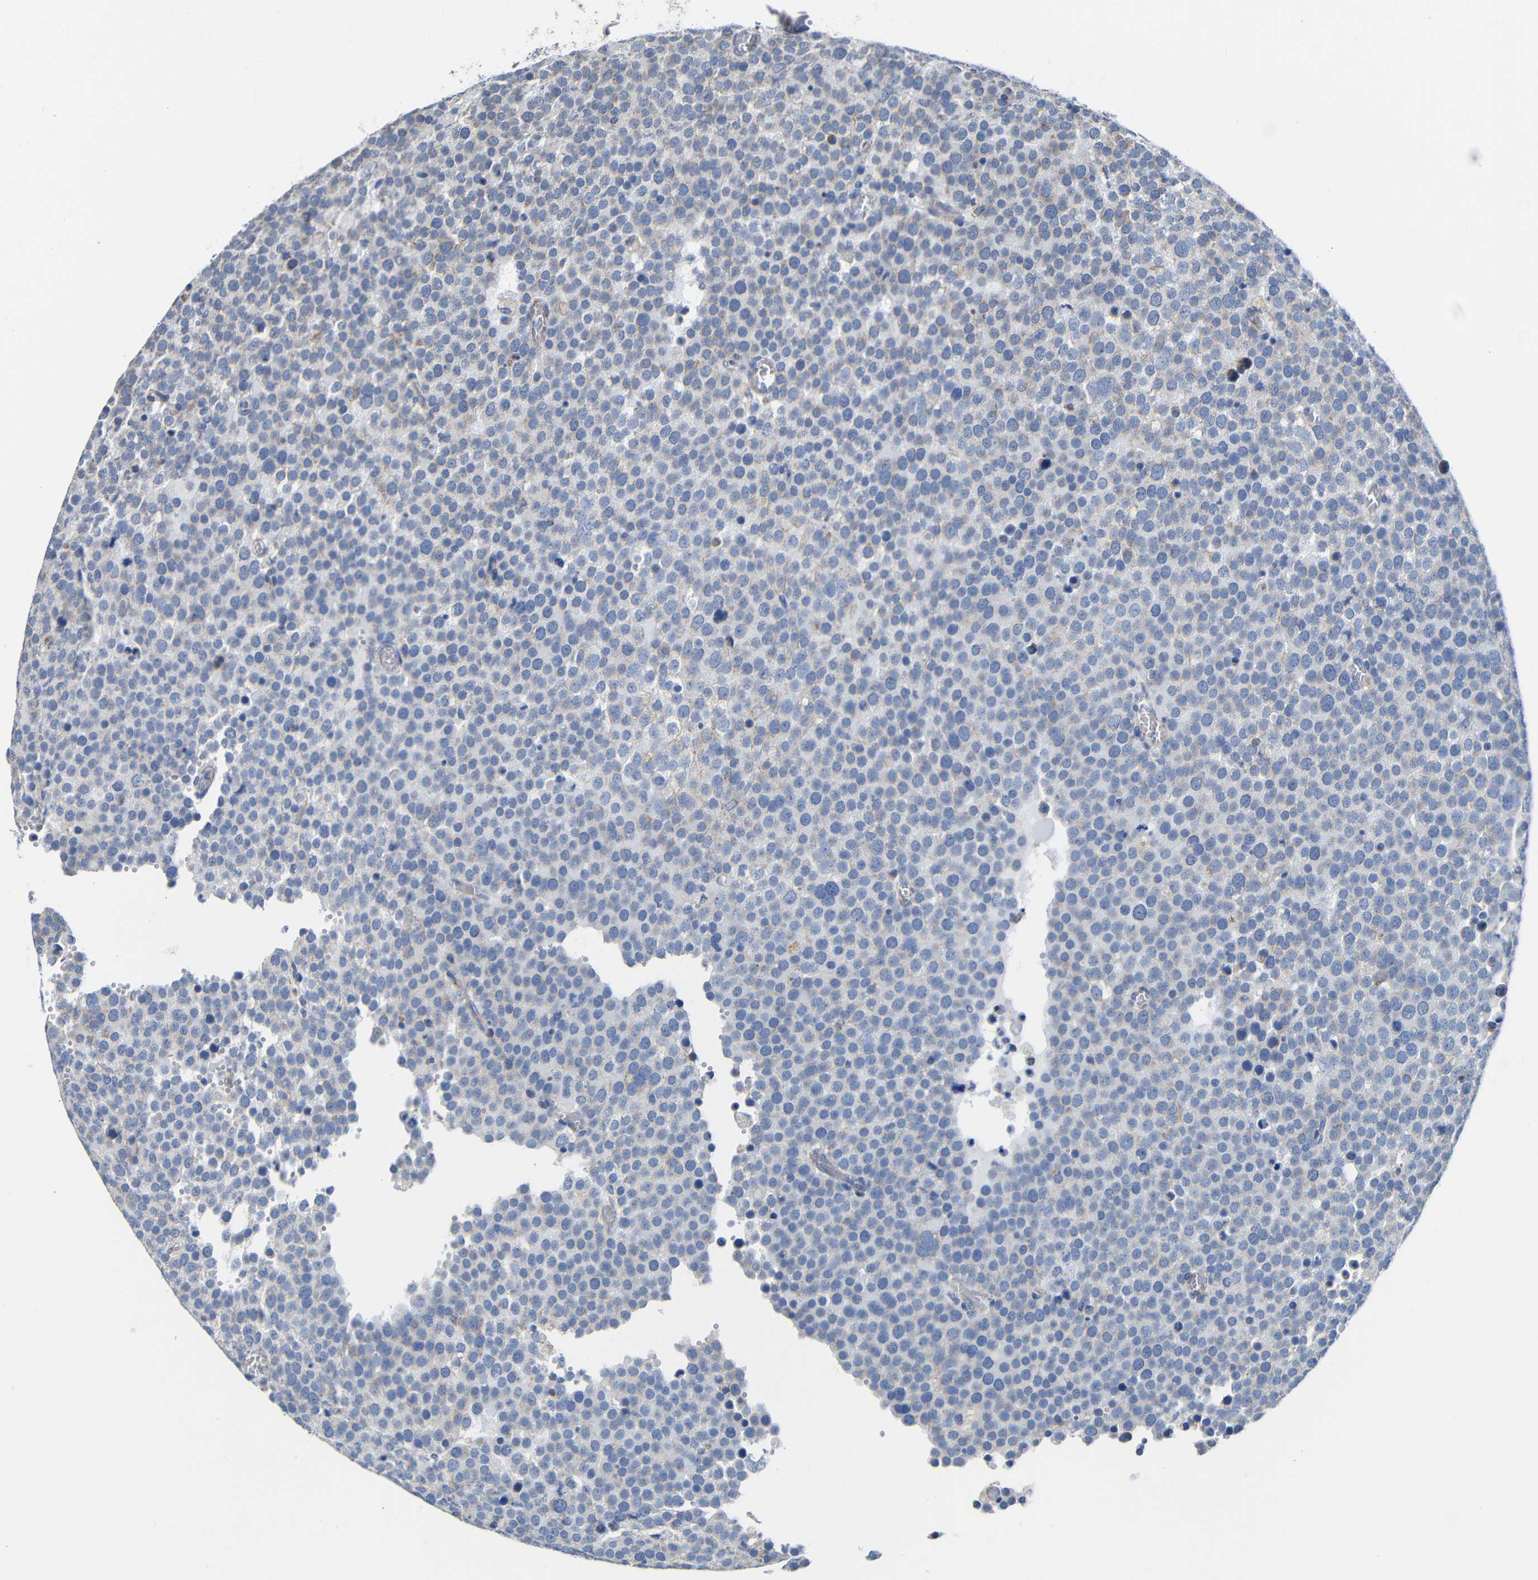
{"staining": {"intensity": "weak", "quantity": "<25%", "location": "cytoplasmic/membranous"}, "tissue": "testis cancer", "cell_type": "Tumor cells", "image_type": "cancer", "snomed": [{"axis": "morphology", "description": "Normal tissue, NOS"}, {"axis": "morphology", "description": "Seminoma, NOS"}, {"axis": "topography", "description": "Testis"}], "caption": "This is an IHC micrograph of testis cancer (seminoma). There is no staining in tumor cells.", "gene": "MAOA", "patient": {"sex": "male", "age": 71}}